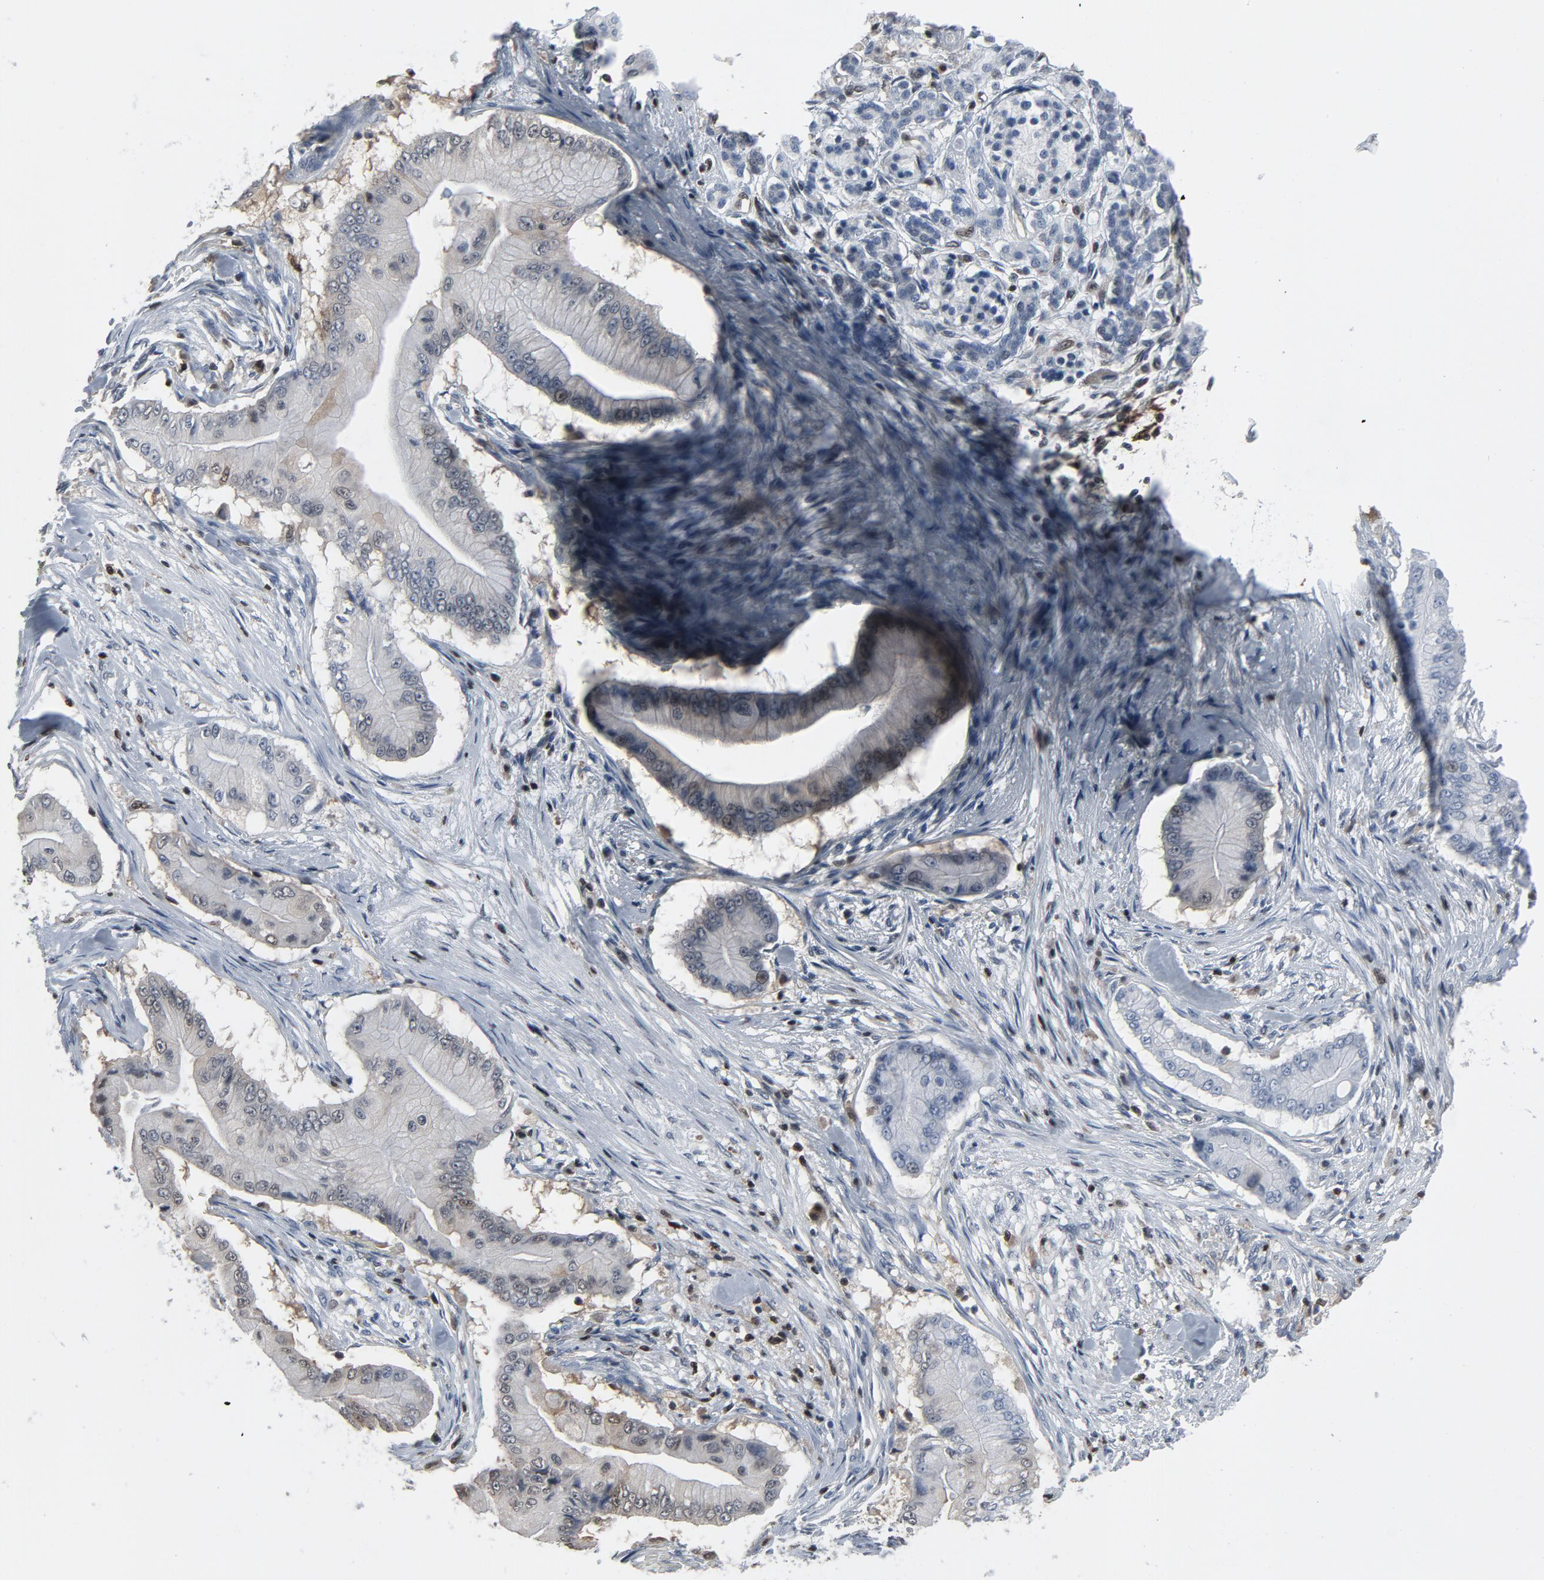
{"staining": {"intensity": "weak", "quantity": "<25%", "location": "cytoplasmic/membranous"}, "tissue": "pancreatic cancer", "cell_type": "Tumor cells", "image_type": "cancer", "snomed": [{"axis": "morphology", "description": "Adenocarcinoma, NOS"}, {"axis": "topography", "description": "Pancreas"}], "caption": "This is a histopathology image of immunohistochemistry (IHC) staining of pancreatic cancer, which shows no staining in tumor cells.", "gene": "STAT5A", "patient": {"sex": "male", "age": 62}}